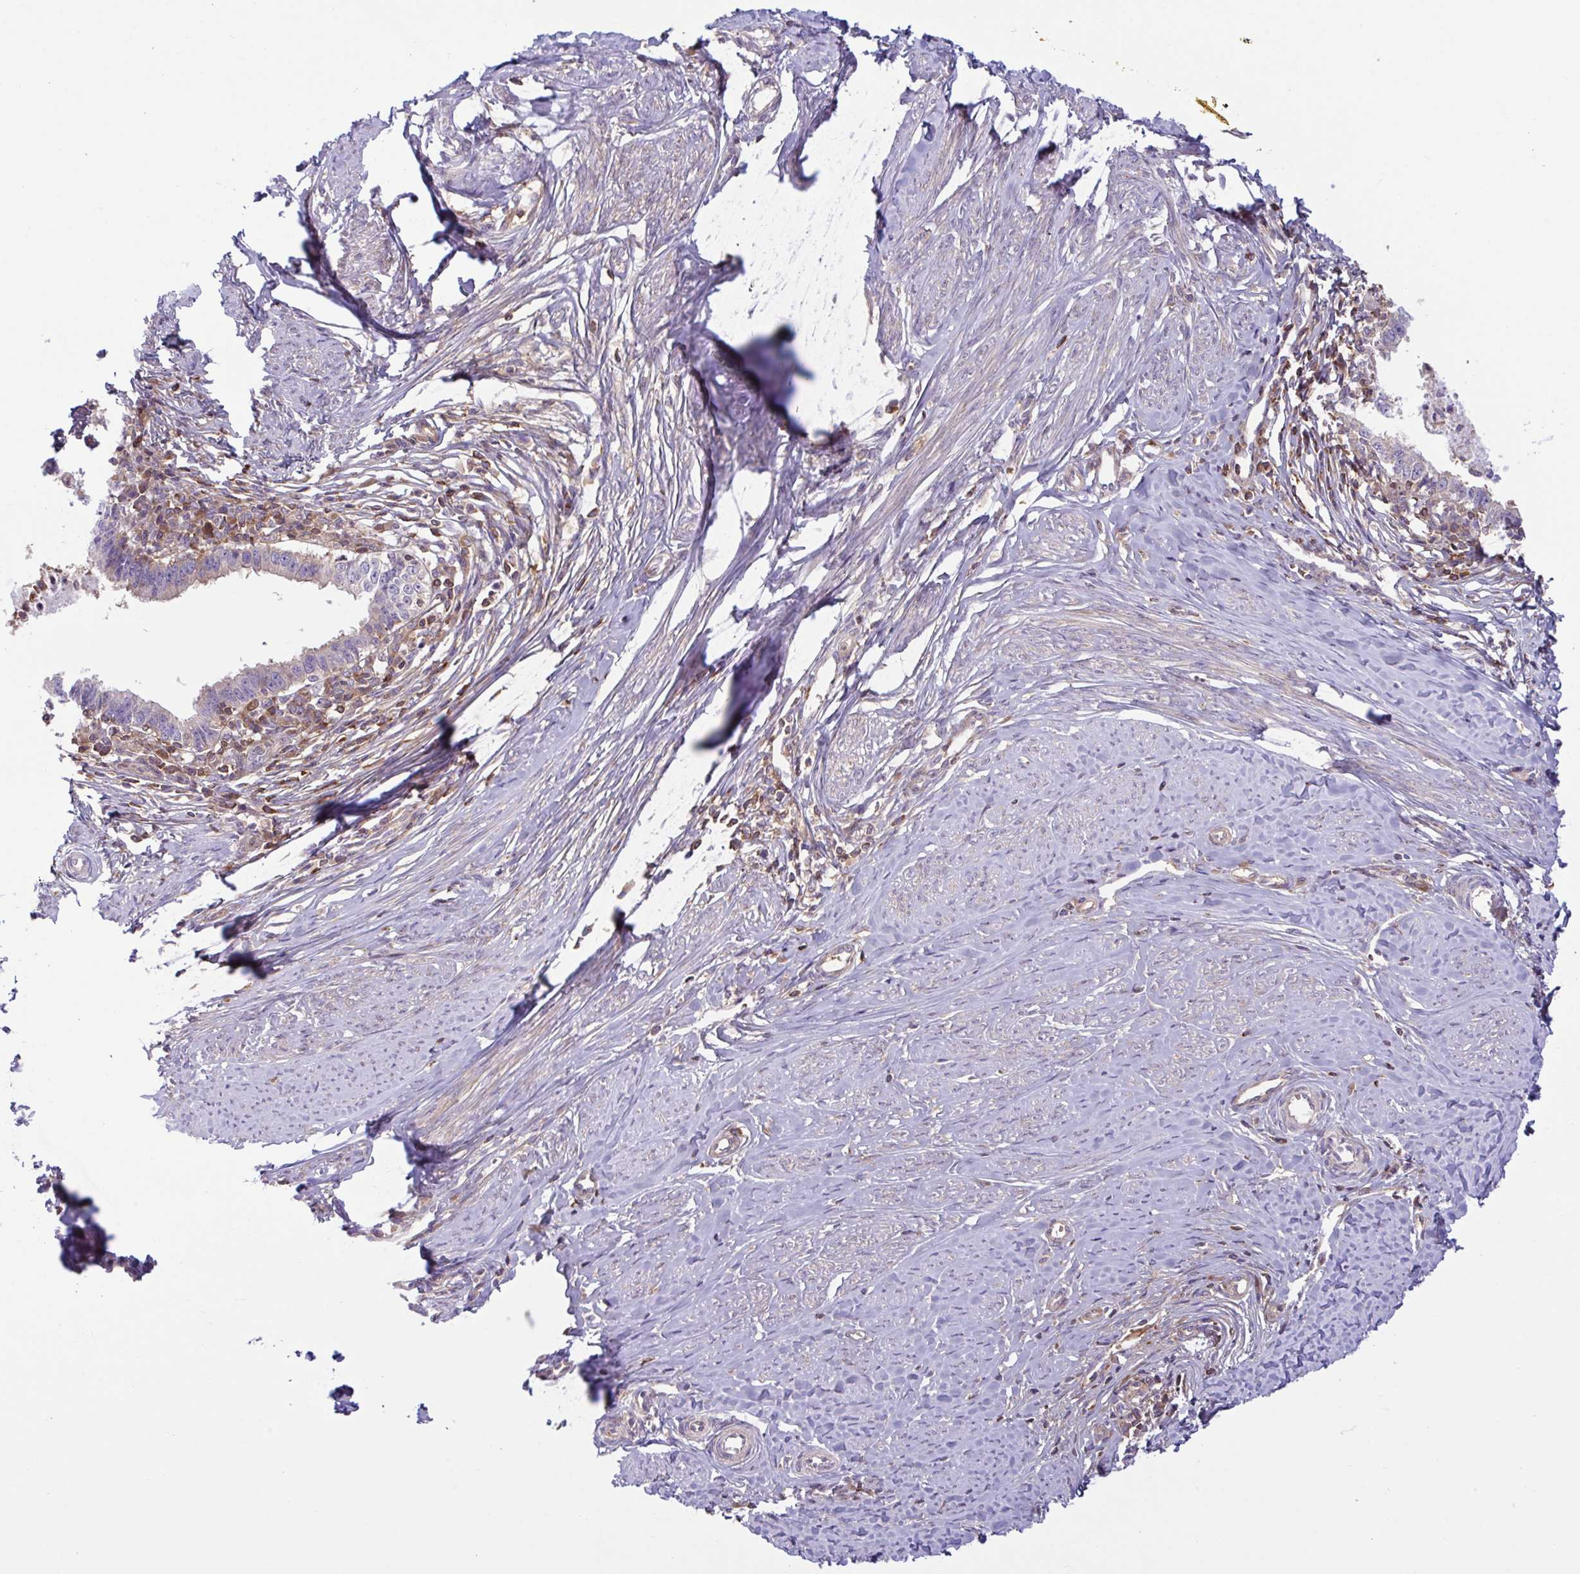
{"staining": {"intensity": "negative", "quantity": "none", "location": "none"}, "tissue": "cervical cancer", "cell_type": "Tumor cells", "image_type": "cancer", "snomed": [{"axis": "morphology", "description": "Adenocarcinoma, NOS"}, {"axis": "topography", "description": "Cervix"}], "caption": "Tumor cells show no significant protein expression in cervical cancer (adenocarcinoma).", "gene": "TSC22D3", "patient": {"sex": "female", "age": 36}}